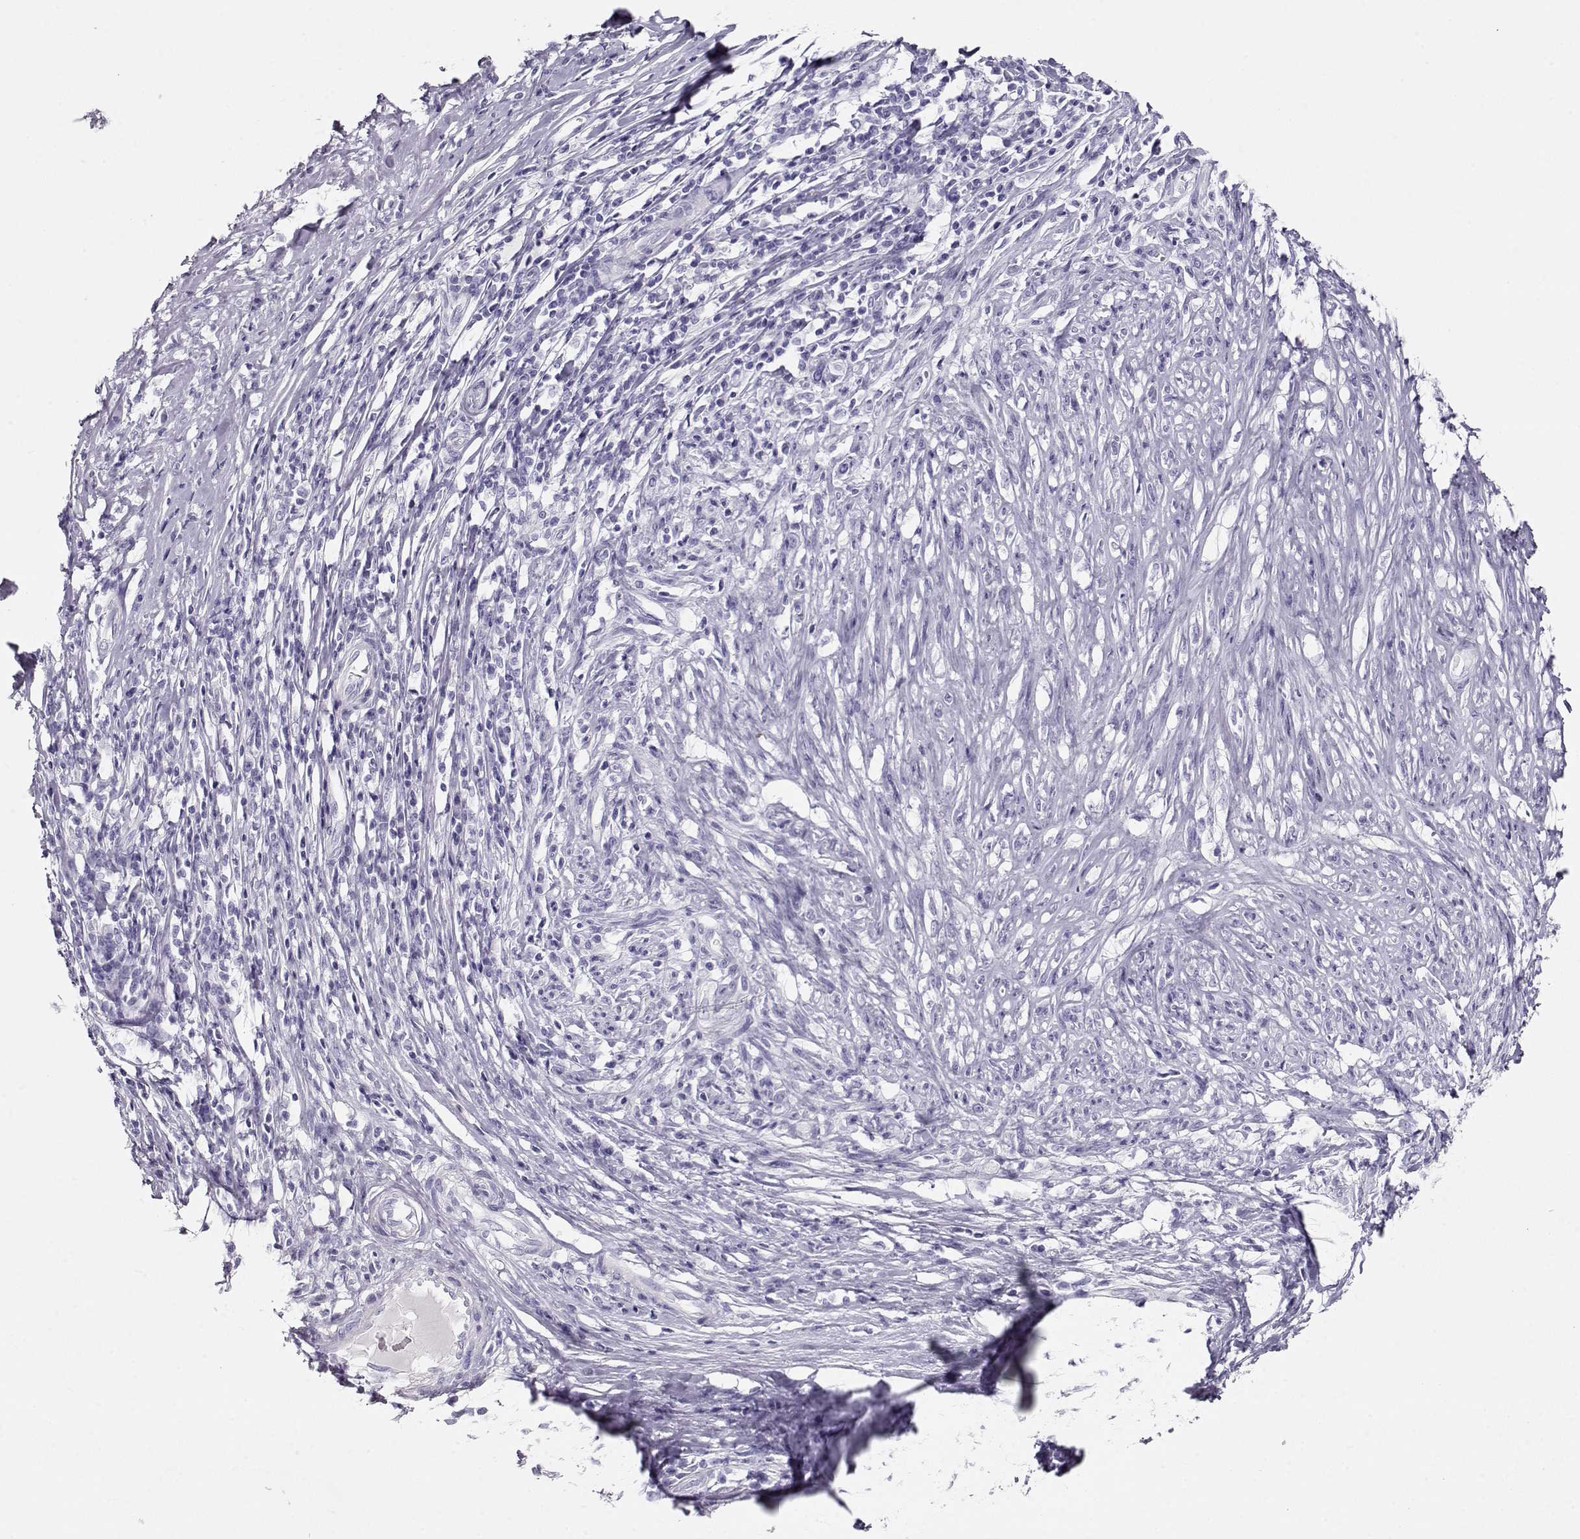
{"staining": {"intensity": "negative", "quantity": "none", "location": "none"}, "tissue": "melanoma", "cell_type": "Tumor cells", "image_type": "cancer", "snomed": [{"axis": "morphology", "description": "Malignant melanoma, NOS"}, {"axis": "topography", "description": "Skin"}], "caption": "Immunohistochemistry of human malignant melanoma shows no positivity in tumor cells.", "gene": "ACTN2", "patient": {"sex": "female", "age": 91}}